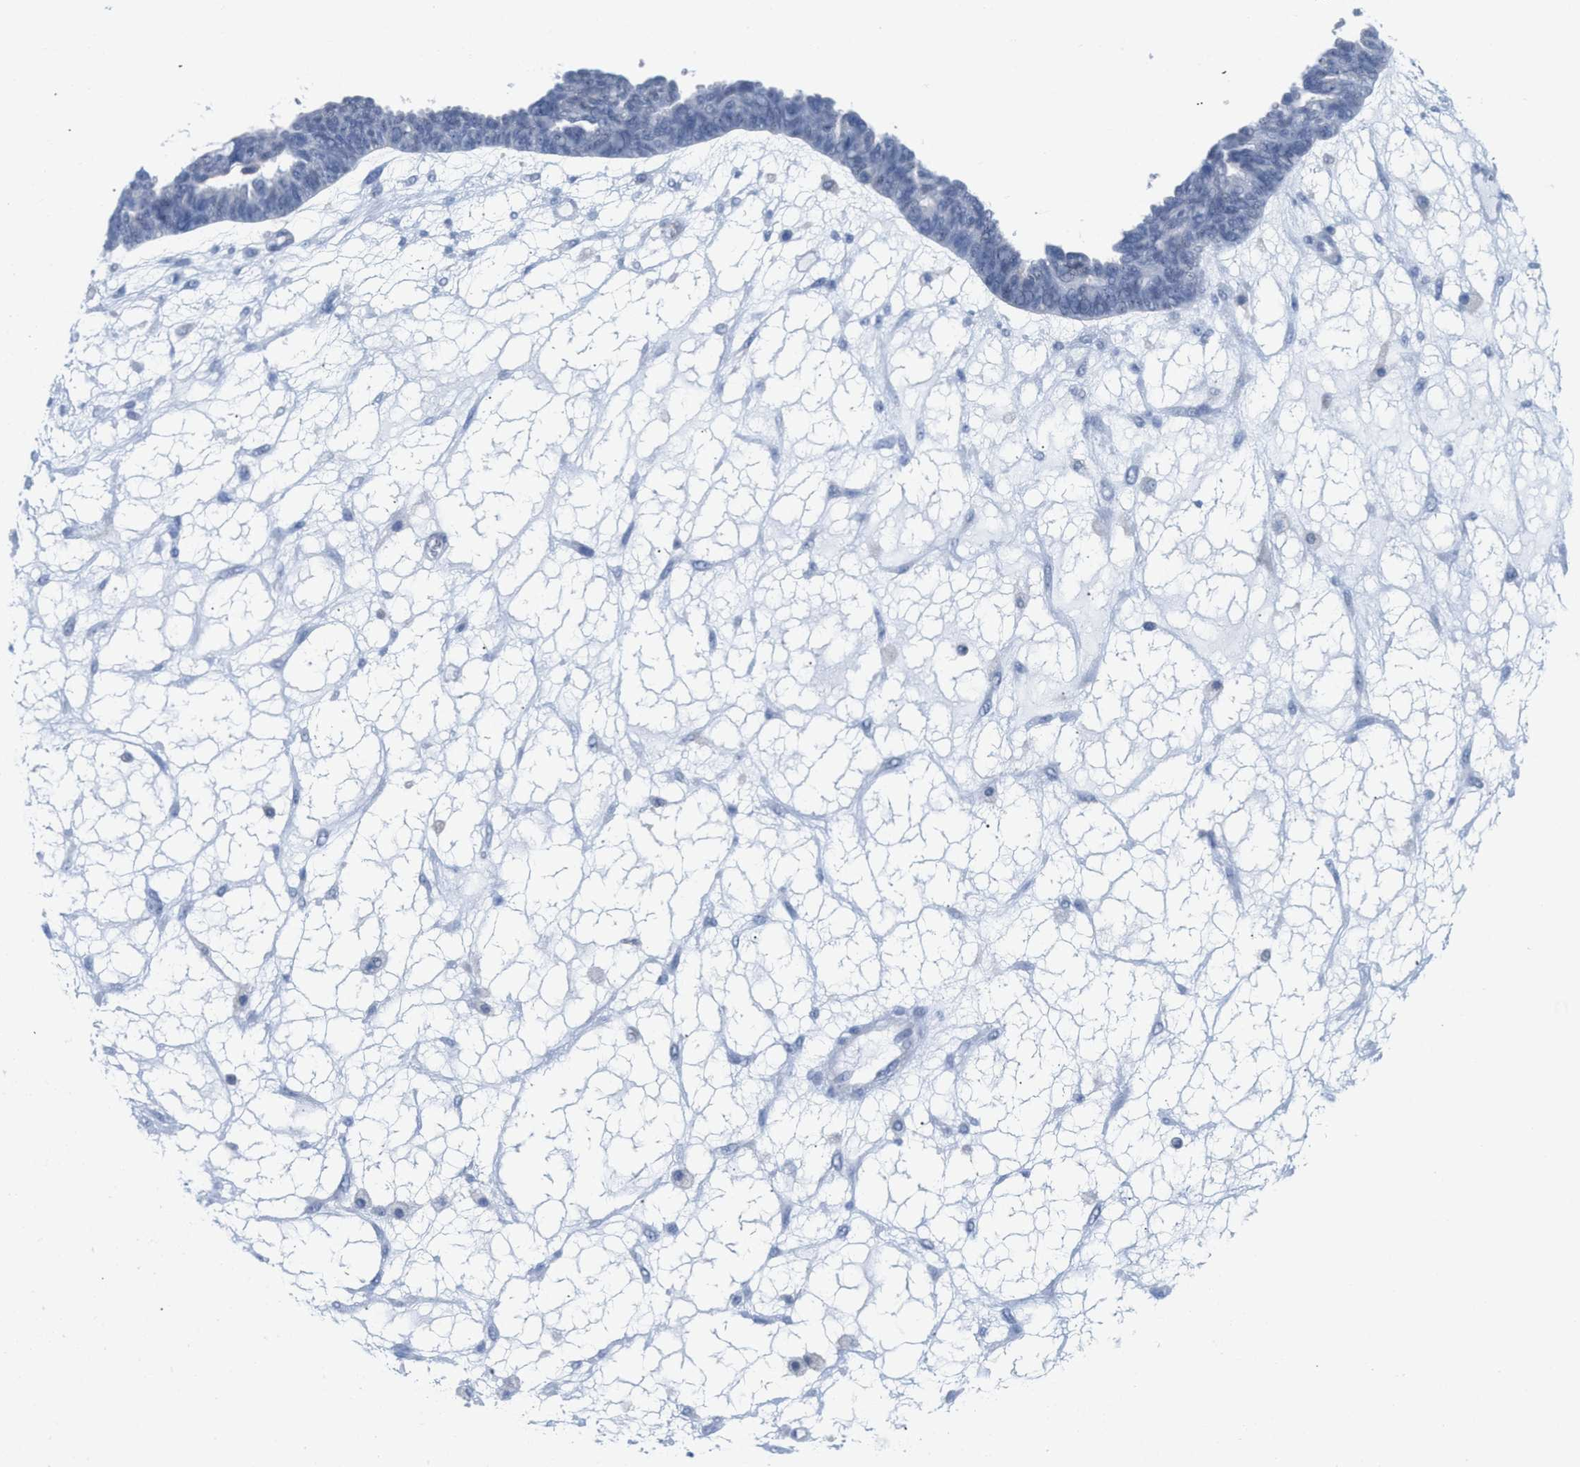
{"staining": {"intensity": "negative", "quantity": "none", "location": "none"}, "tissue": "ovarian cancer", "cell_type": "Tumor cells", "image_type": "cancer", "snomed": [{"axis": "morphology", "description": "Cystadenocarcinoma, serous, NOS"}, {"axis": "topography", "description": "Ovary"}], "caption": "This is an immunohistochemistry micrograph of ovarian cancer (serous cystadenocarcinoma). There is no staining in tumor cells.", "gene": "IL16", "patient": {"sex": "female", "age": 79}}